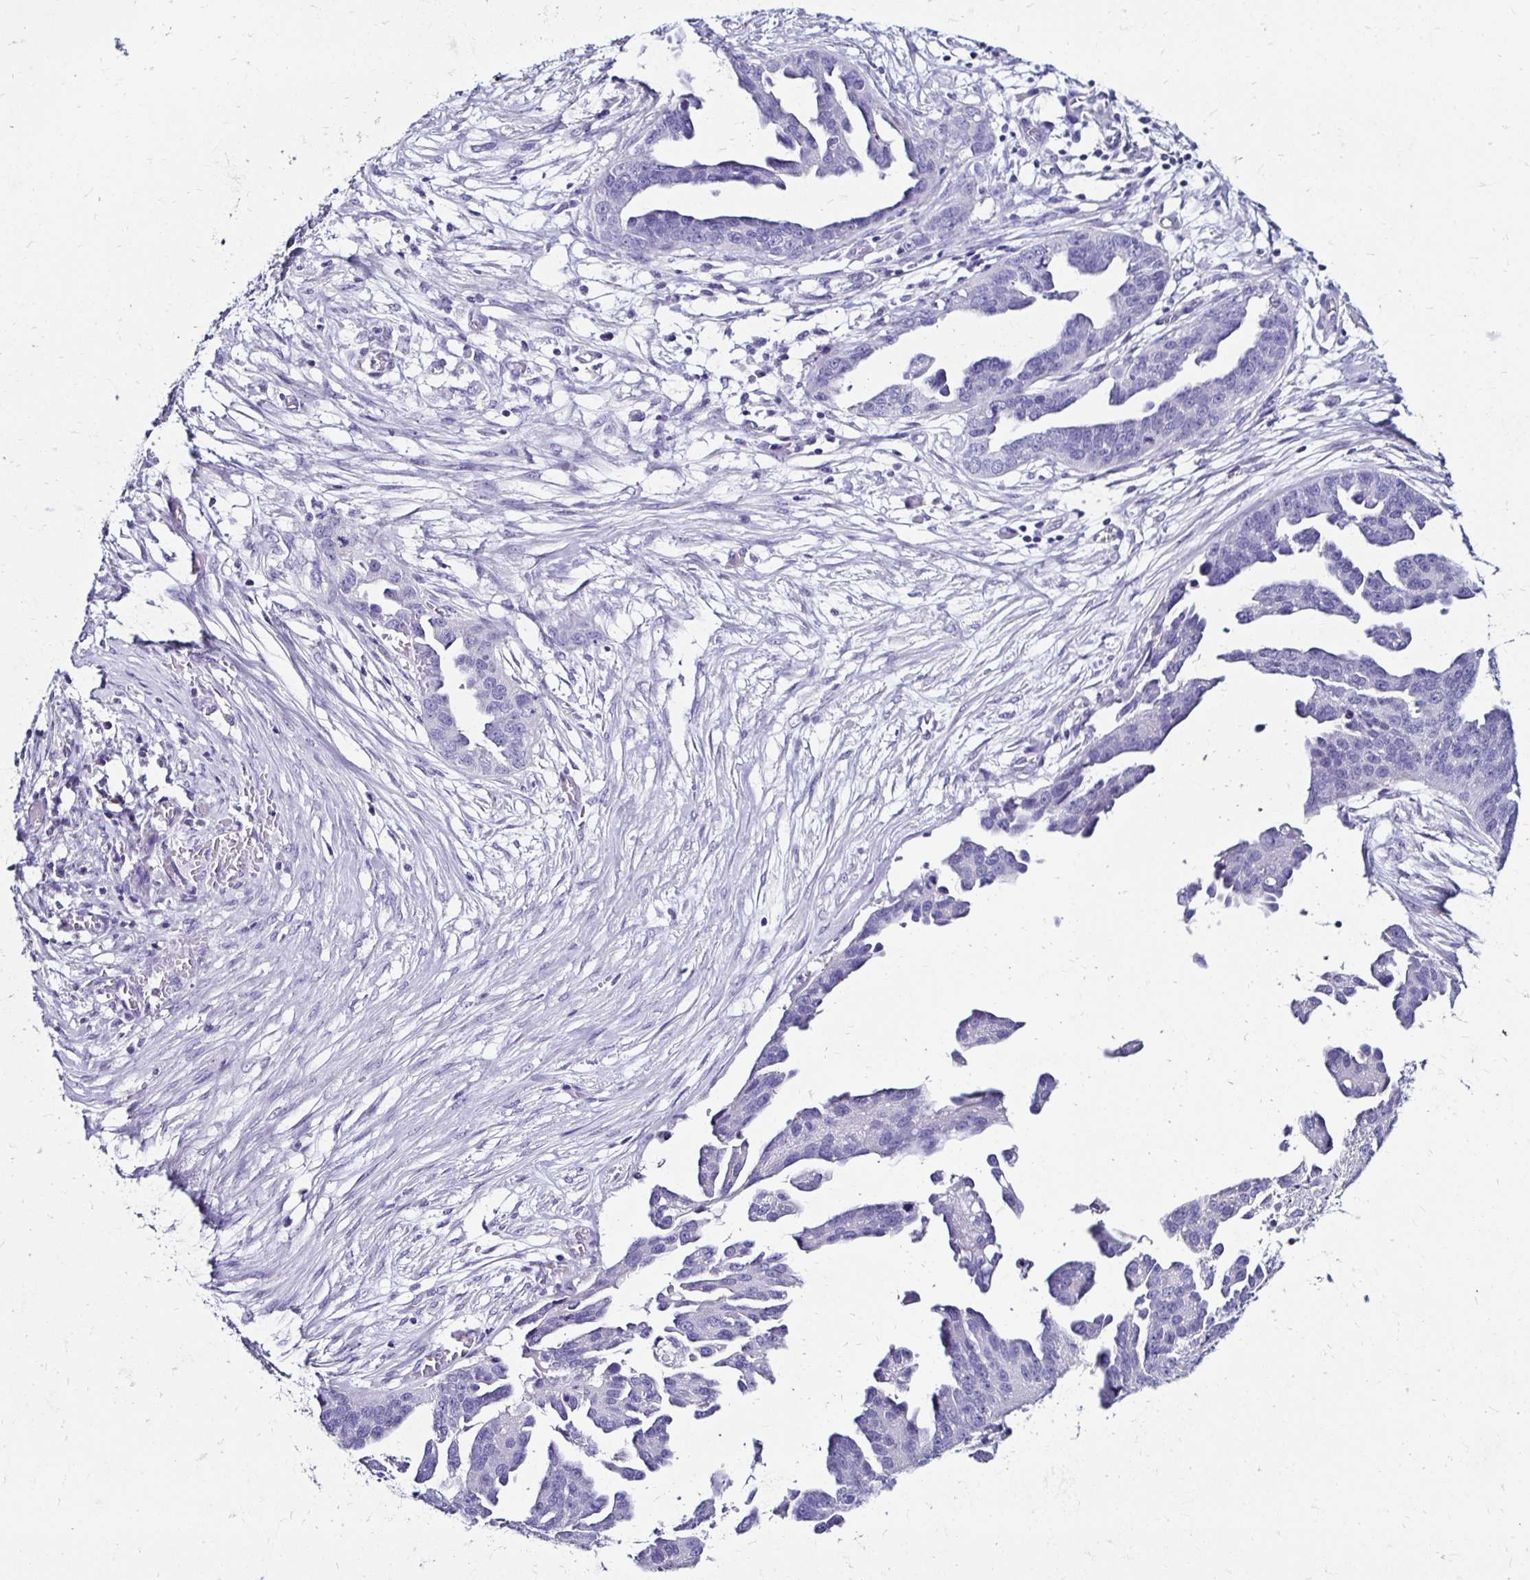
{"staining": {"intensity": "negative", "quantity": "none", "location": "none"}, "tissue": "ovarian cancer", "cell_type": "Tumor cells", "image_type": "cancer", "snomed": [{"axis": "morphology", "description": "Cystadenocarcinoma, serous, NOS"}, {"axis": "topography", "description": "Ovary"}], "caption": "Tumor cells are negative for brown protein staining in ovarian serous cystadenocarcinoma. (DAB IHC, high magnification).", "gene": "KCNT1", "patient": {"sex": "female", "age": 75}}